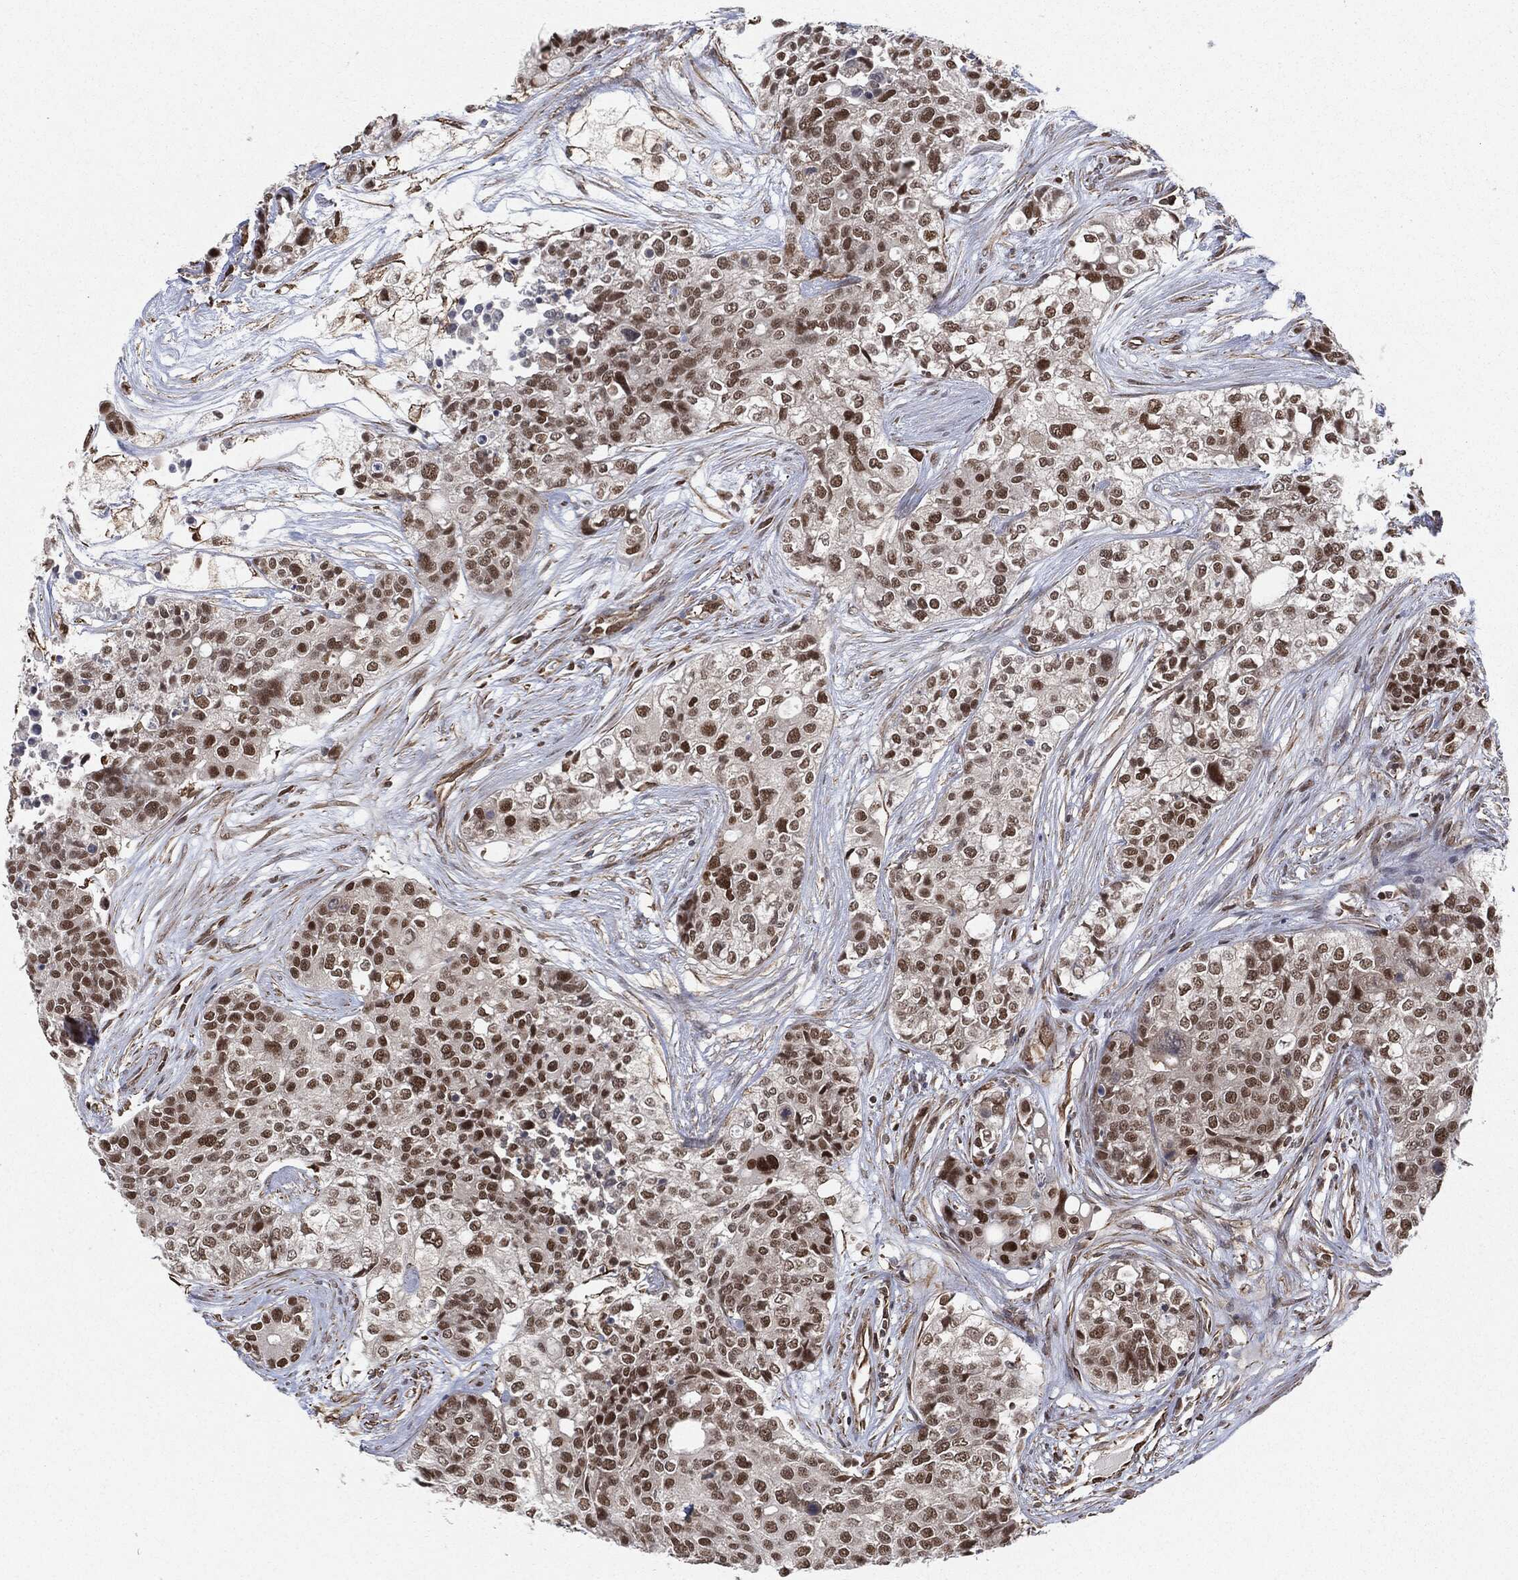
{"staining": {"intensity": "strong", "quantity": "25%-75%", "location": "nuclear"}, "tissue": "carcinoid", "cell_type": "Tumor cells", "image_type": "cancer", "snomed": [{"axis": "morphology", "description": "Carcinoid, malignant, NOS"}, {"axis": "topography", "description": "Colon"}], "caption": "The image displays immunohistochemical staining of carcinoid (malignant). There is strong nuclear staining is present in about 25%-75% of tumor cells.", "gene": "TP53RK", "patient": {"sex": "male", "age": 81}}